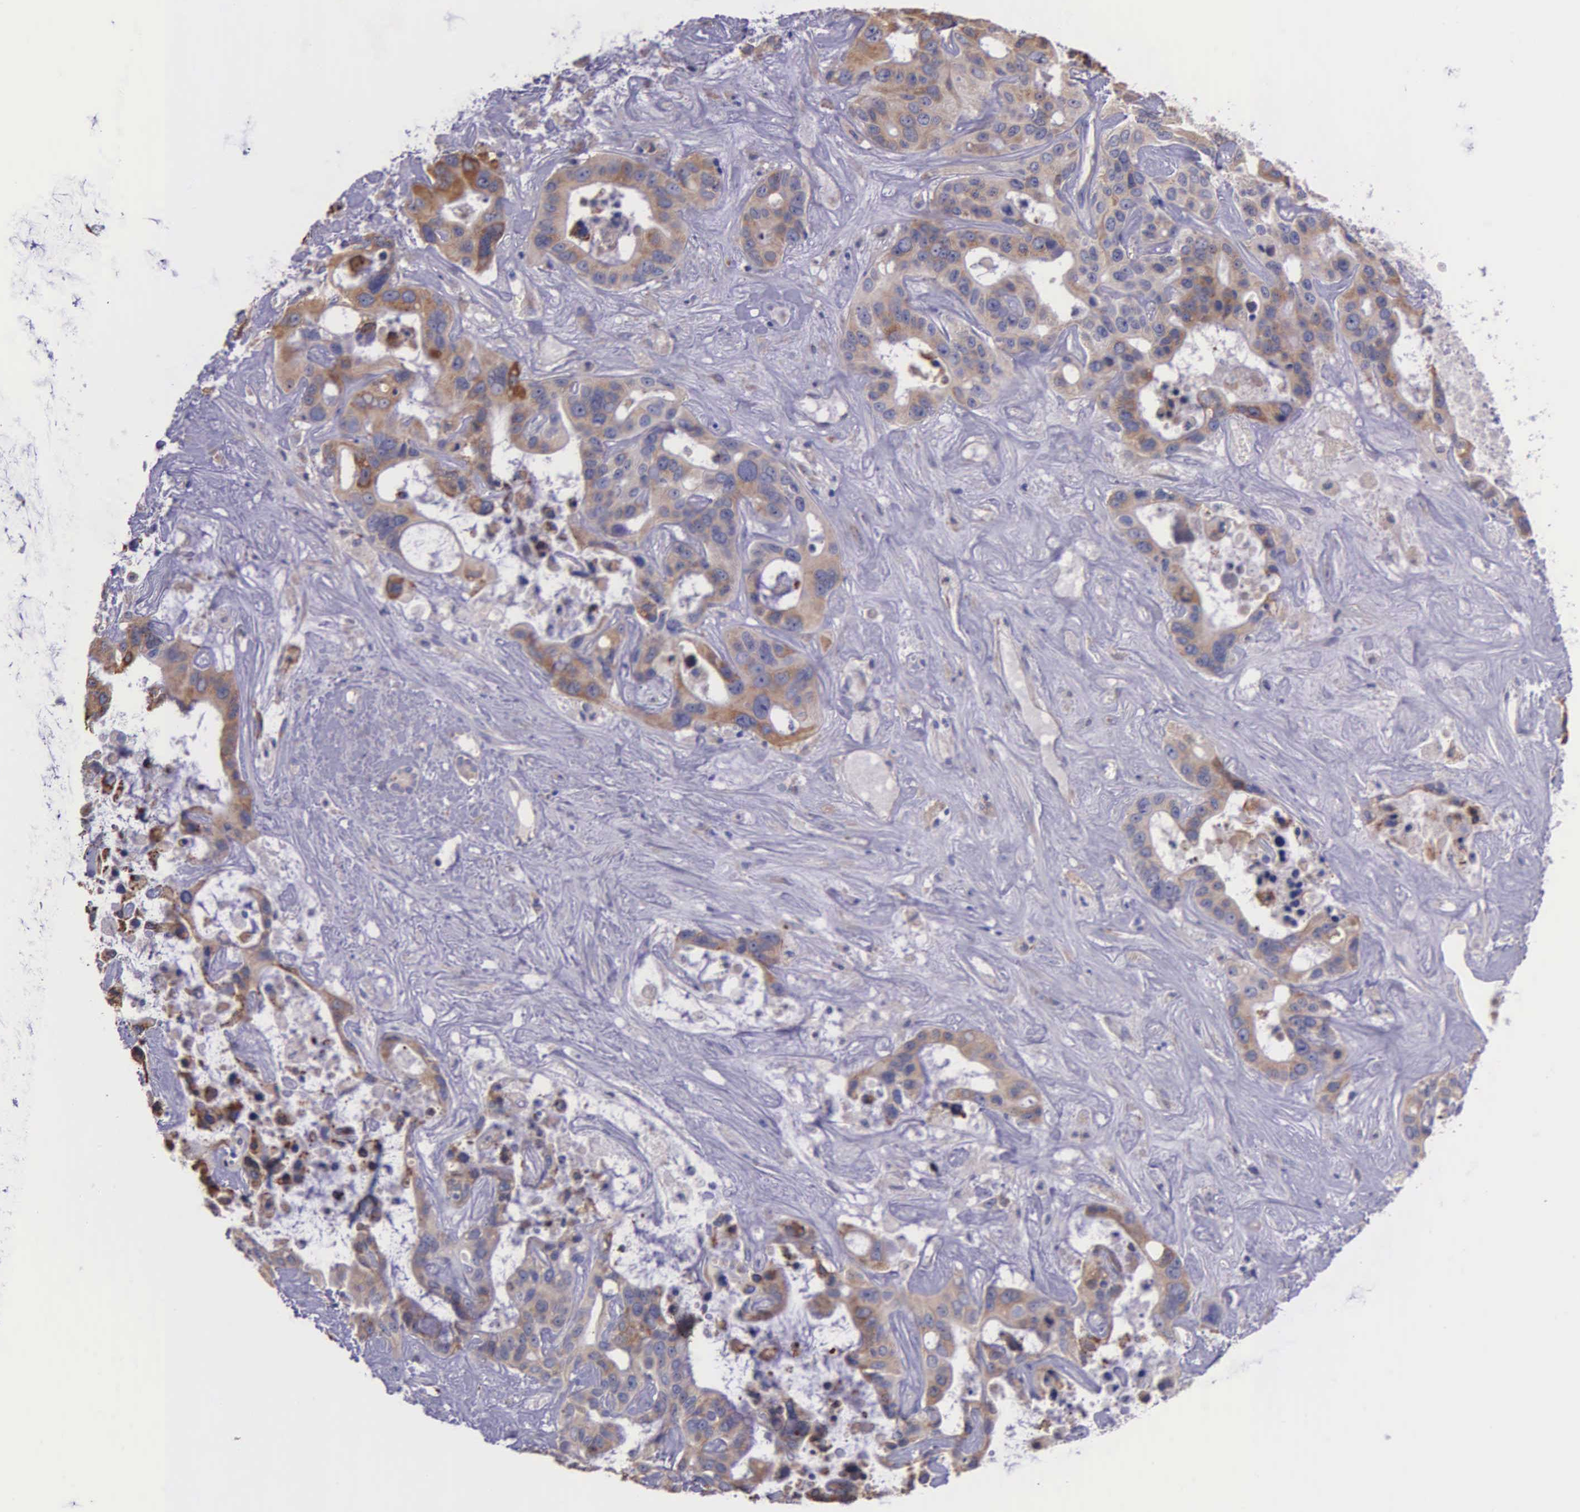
{"staining": {"intensity": "weak", "quantity": ">75%", "location": "cytoplasmic/membranous"}, "tissue": "liver cancer", "cell_type": "Tumor cells", "image_type": "cancer", "snomed": [{"axis": "morphology", "description": "Cholangiocarcinoma"}, {"axis": "topography", "description": "Liver"}], "caption": "DAB immunohistochemical staining of human cholangiocarcinoma (liver) exhibits weak cytoplasmic/membranous protein positivity in about >75% of tumor cells.", "gene": "ZC3H12B", "patient": {"sex": "female", "age": 65}}